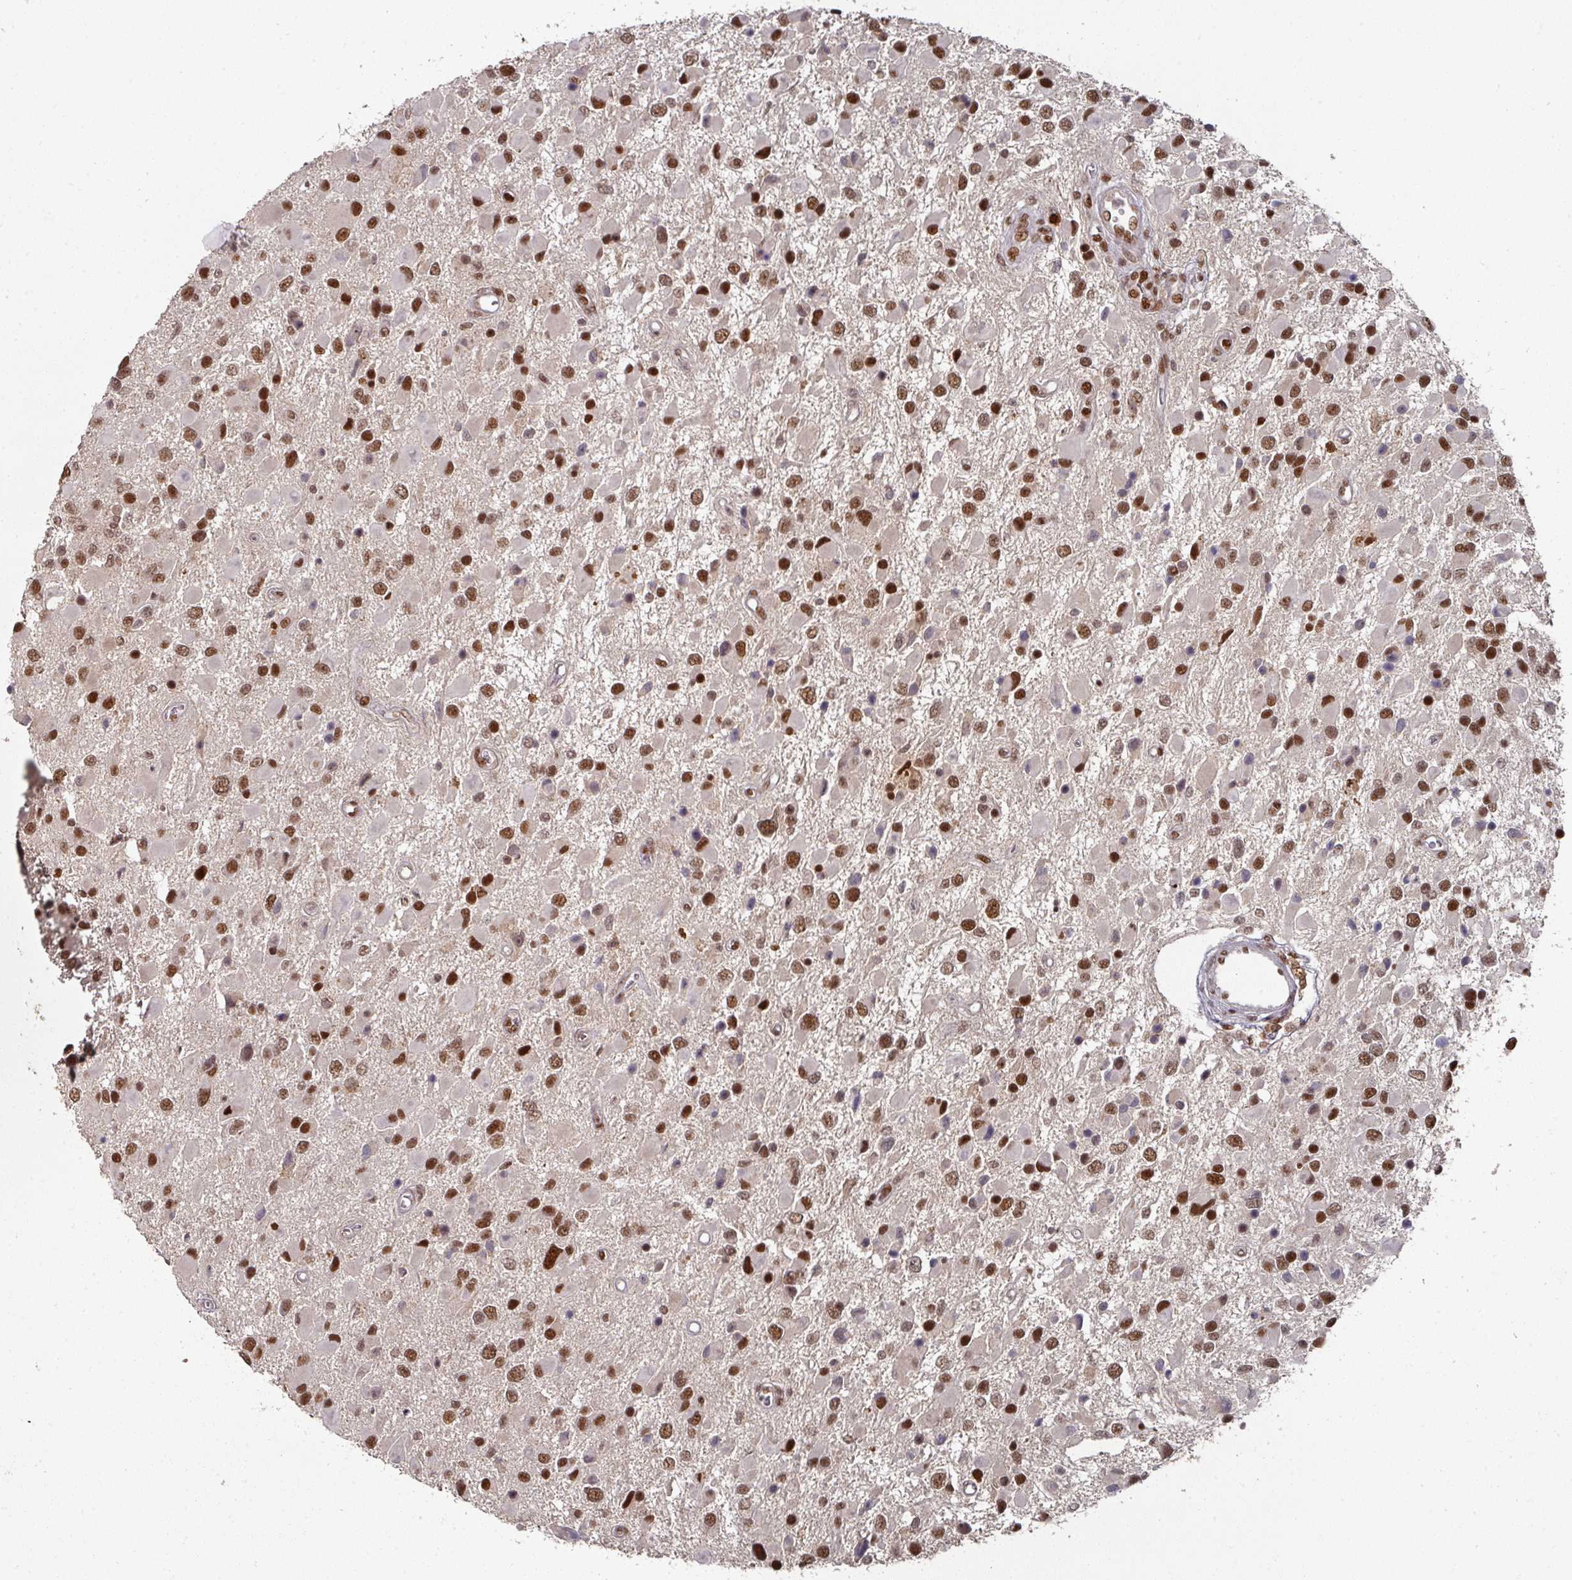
{"staining": {"intensity": "strong", "quantity": ">75%", "location": "nuclear"}, "tissue": "glioma", "cell_type": "Tumor cells", "image_type": "cancer", "snomed": [{"axis": "morphology", "description": "Glioma, malignant, High grade"}, {"axis": "topography", "description": "Brain"}], "caption": "Glioma tissue demonstrates strong nuclear expression in approximately >75% of tumor cells, visualized by immunohistochemistry. (DAB IHC with brightfield microscopy, high magnification).", "gene": "MEPCE", "patient": {"sex": "male", "age": 53}}